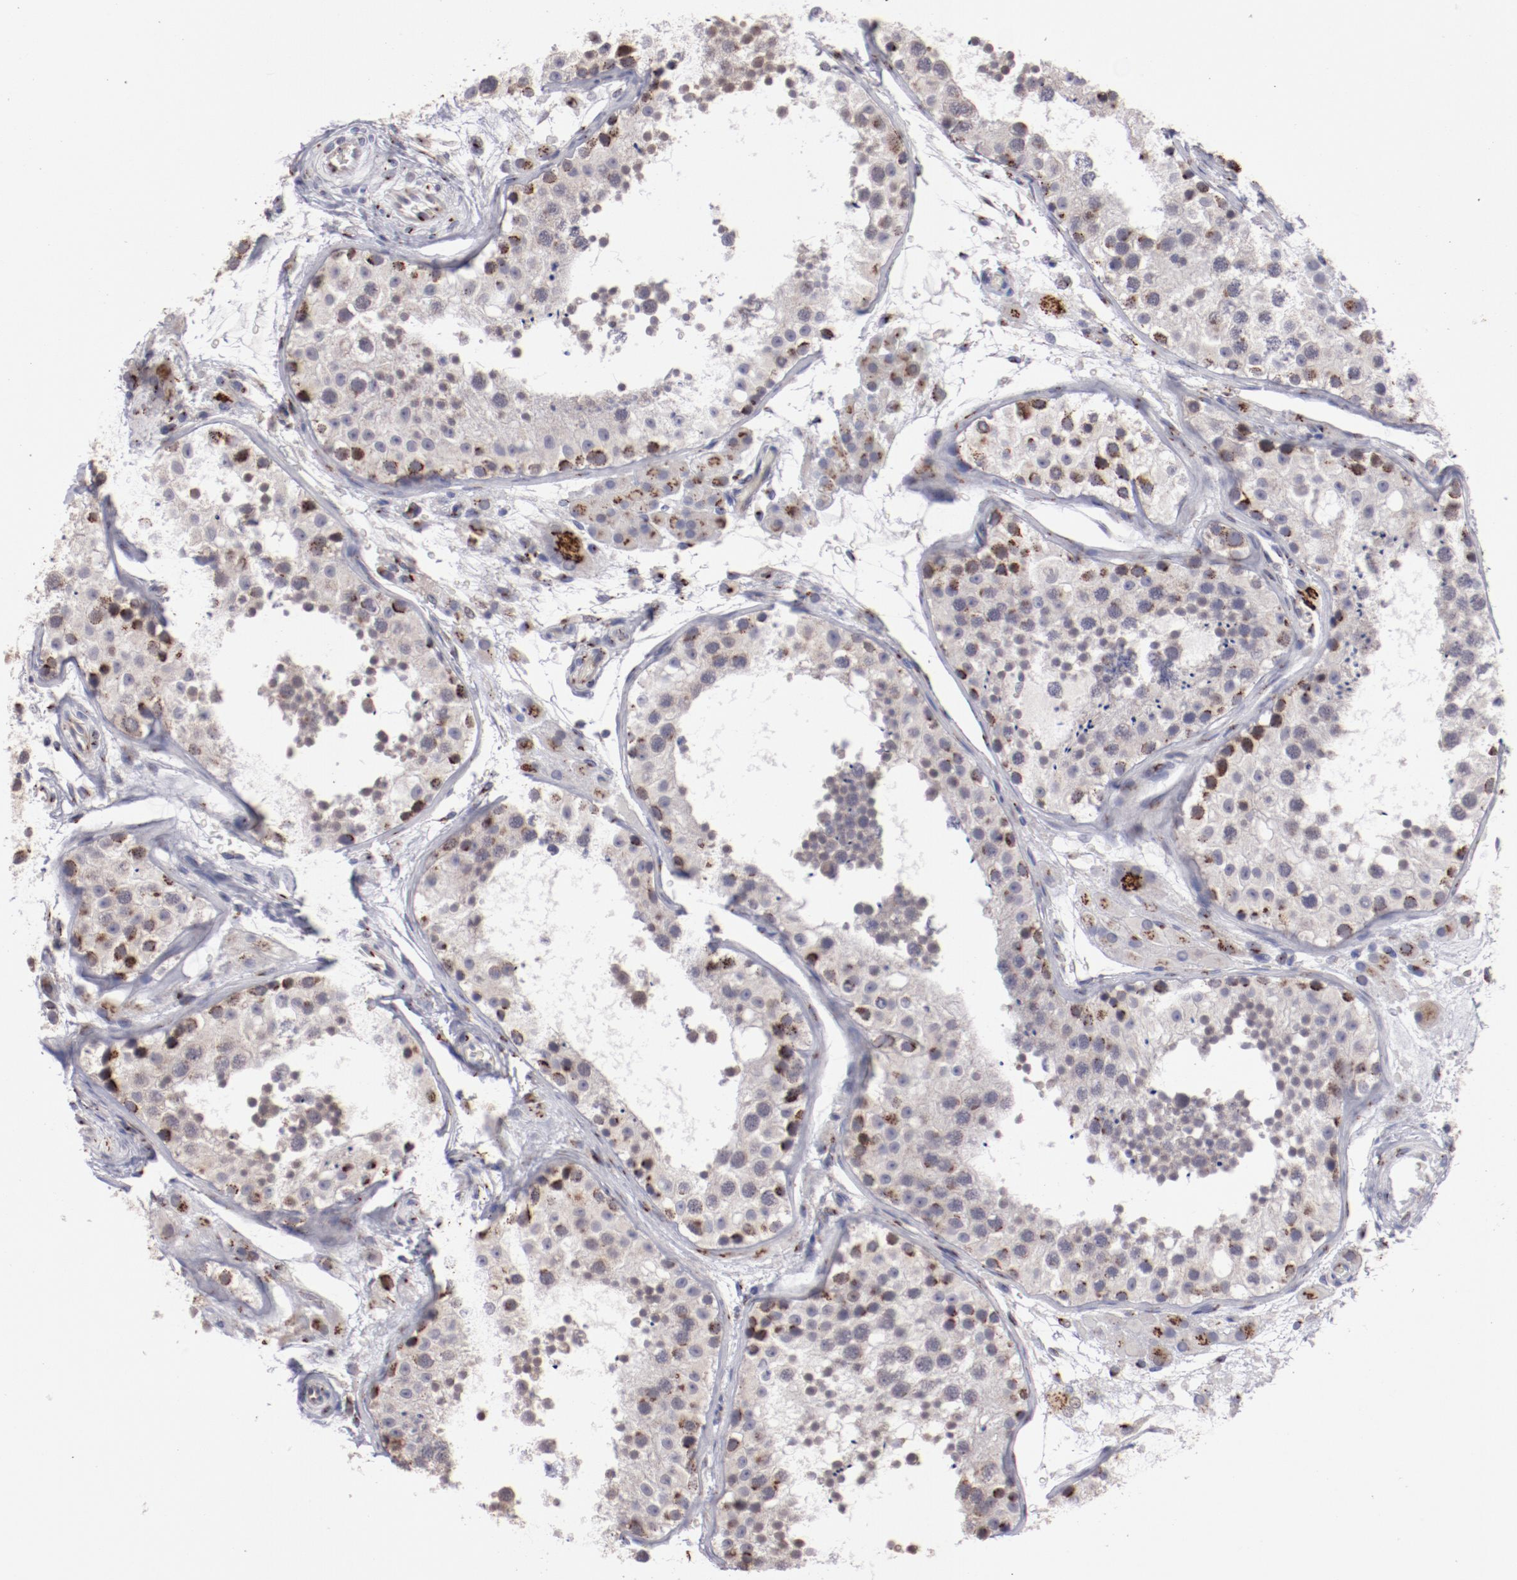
{"staining": {"intensity": "strong", "quantity": "25%-75%", "location": "cytoplasmic/membranous"}, "tissue": "testis", "cell_type": "Cells in seminiferous ducts", "image_type": "normal", "snomed": [{"axis": "morphology", "description": "Normal tissue, NOS"}, {"axis": "topography", "description": "Testis"}], "caption": "The image reveals immunohistochemical staining of unremarkable testis. There is strong cytoplasmic/membranous positivity is identified in approximately 25%-75% of cells in seminiferous ducts. The protein of interest is shown in brown color, while the nuclei are stained blue.", "gene": "GOLIM4", "patient": {"sex": "male", "age": 26}}